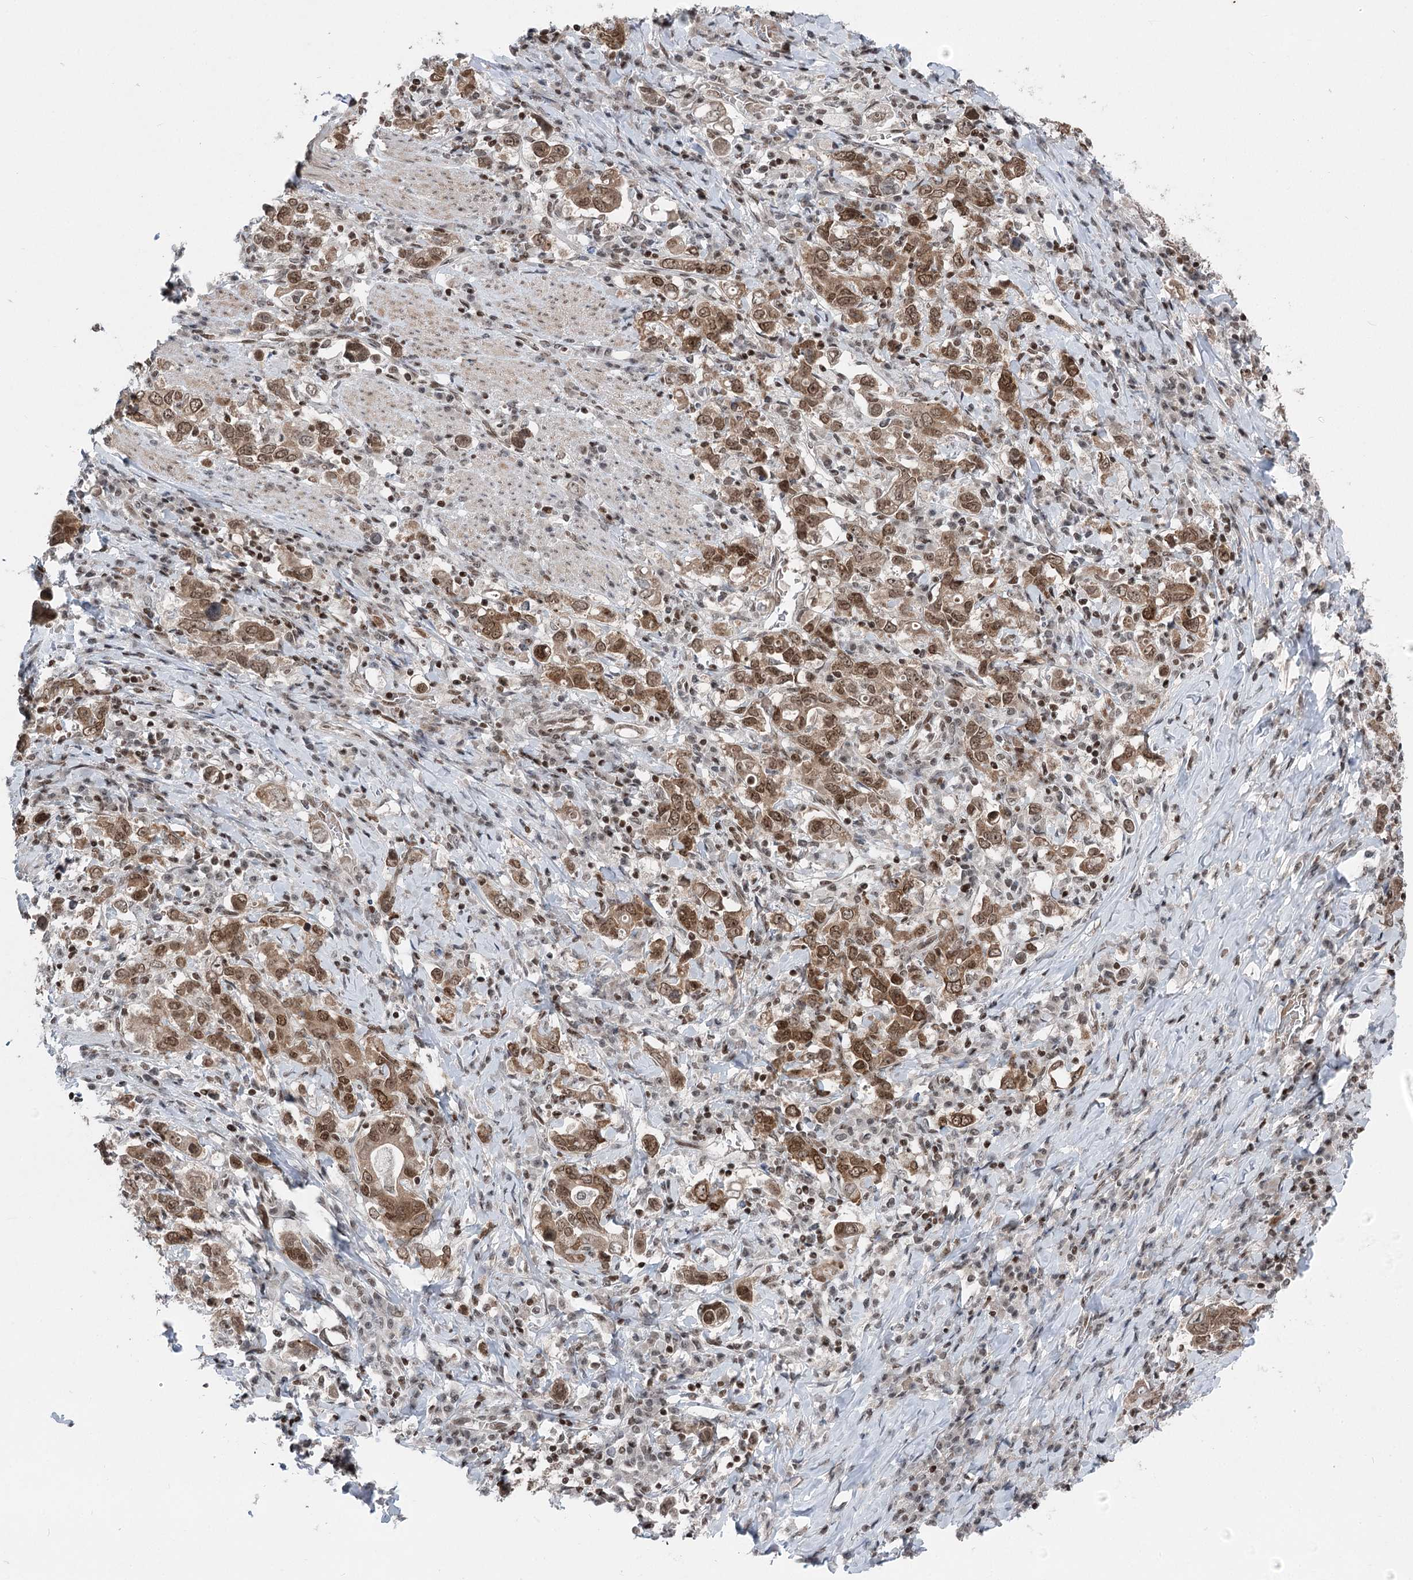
{"staining": {"intensity": "moderate", "quantity": ">75%", "location": "cytoplasmic/membranous,nuclear"}, "tissue": "stomach cancer", "cell_type": "Tumor cells", "image_type": "cancer", "snomed": [{"axis": "morphology", "description": "Adenocarcinoma, NOS"}, {"axis": "topography", "description": "Stomach, upper"}], "caption": "There is medium levels of moderate cytoplasmic/membranous and nuclear staining in tumor cells of stomach adenocarcinoma, as demonstrated by immunohistochemical staining (brown color).", "gene": "CGGBP1", "patient": {"sex": "male", "age": 62}}